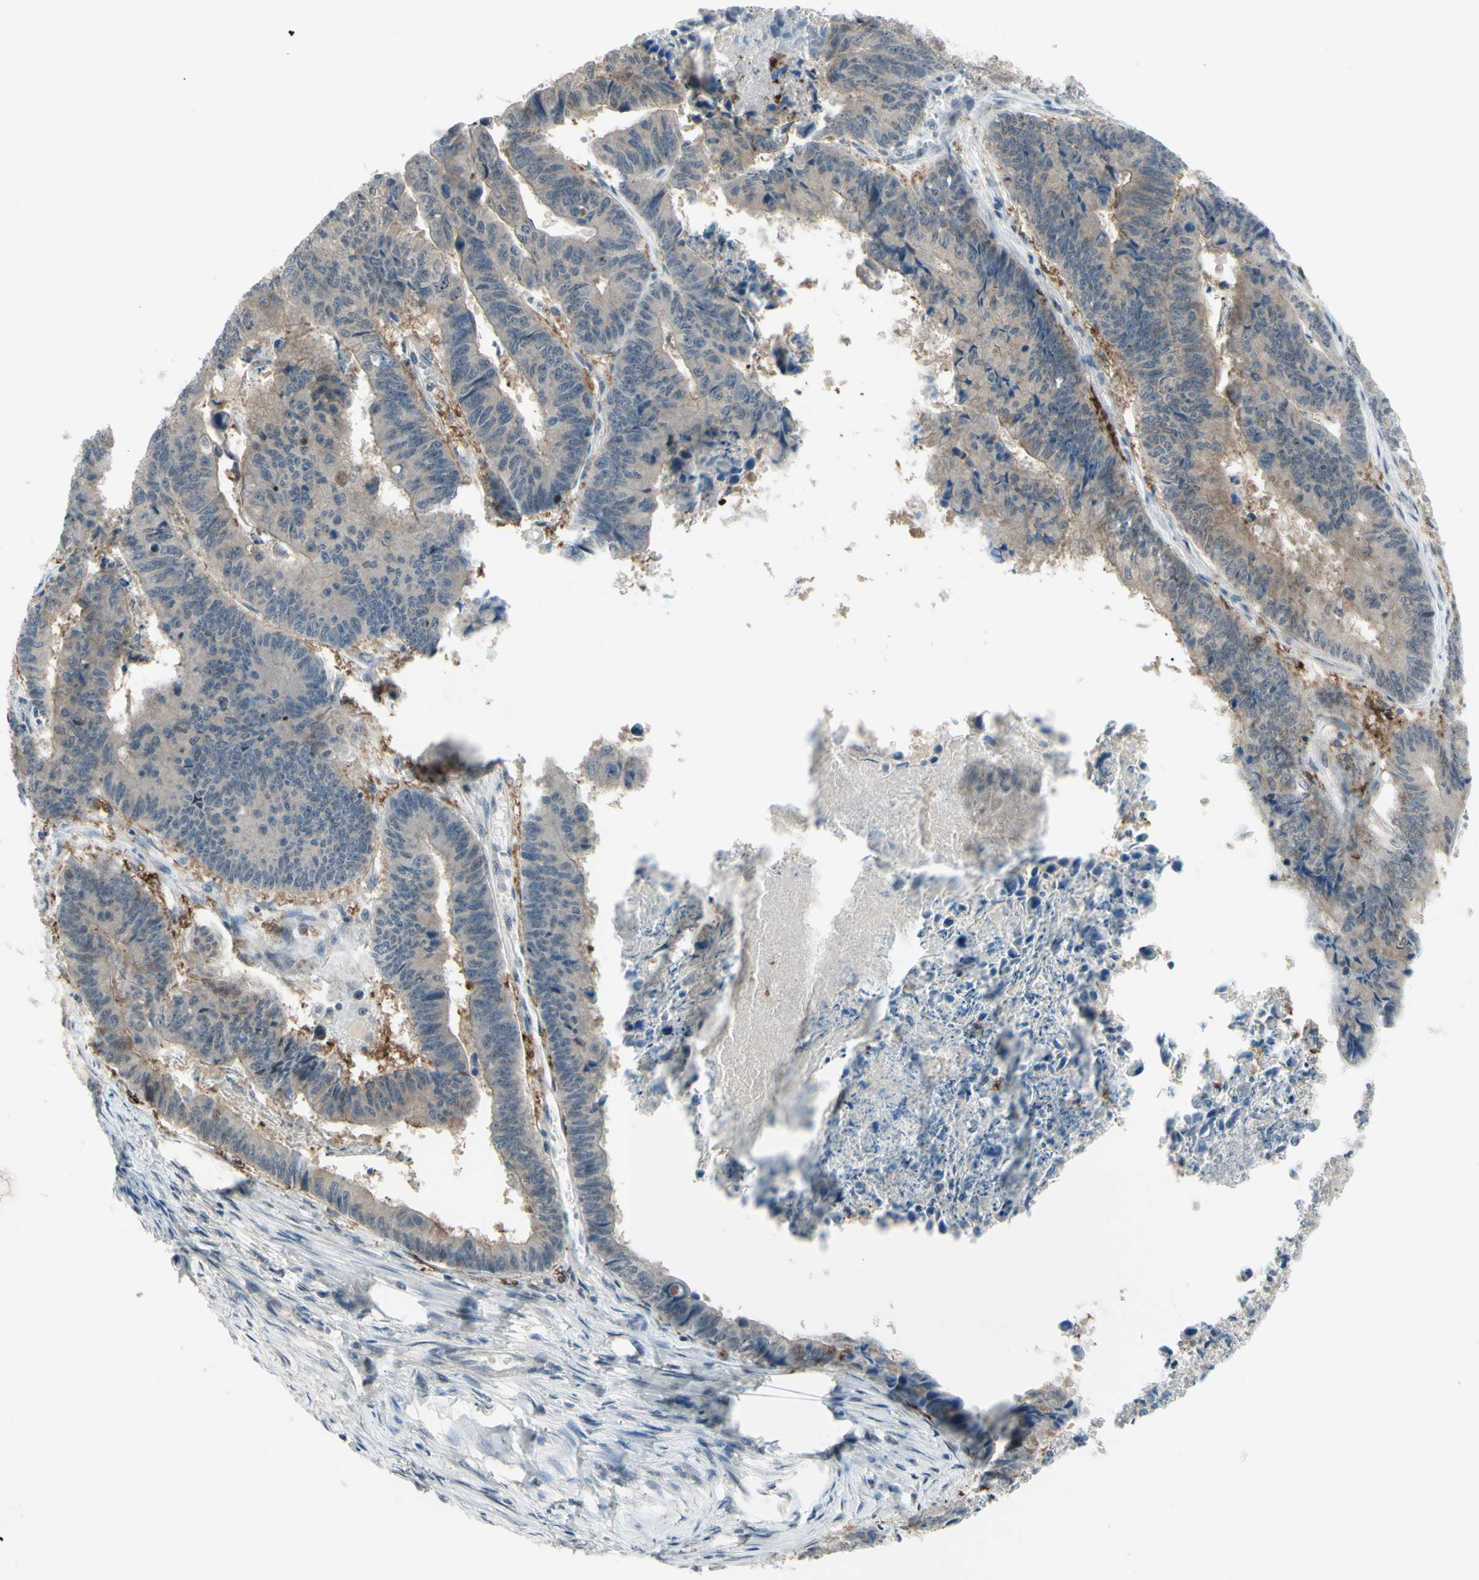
{"staining": {"intensity": "weak", "quantity": "25%-75%", "location": "cytoplasmic/membranous"}, "tissue": "stomach cancer", "cell_type": "Tumor cells", "image_type": "cancer", "snomed": [{"axis": "morphology", "description": "Adenocarcinoma, NOS"}, {"axis": "topography", "description": "Stomach, lower"}], "caption": "Tumor cells exhibit low levels of weak cytoplasmic/membranous positivity in approximately 25%-75% of cells in adenocarcinoma (stomach).", "gene": "ETNK1", "patient": {"sex": "male", "age": 77}}